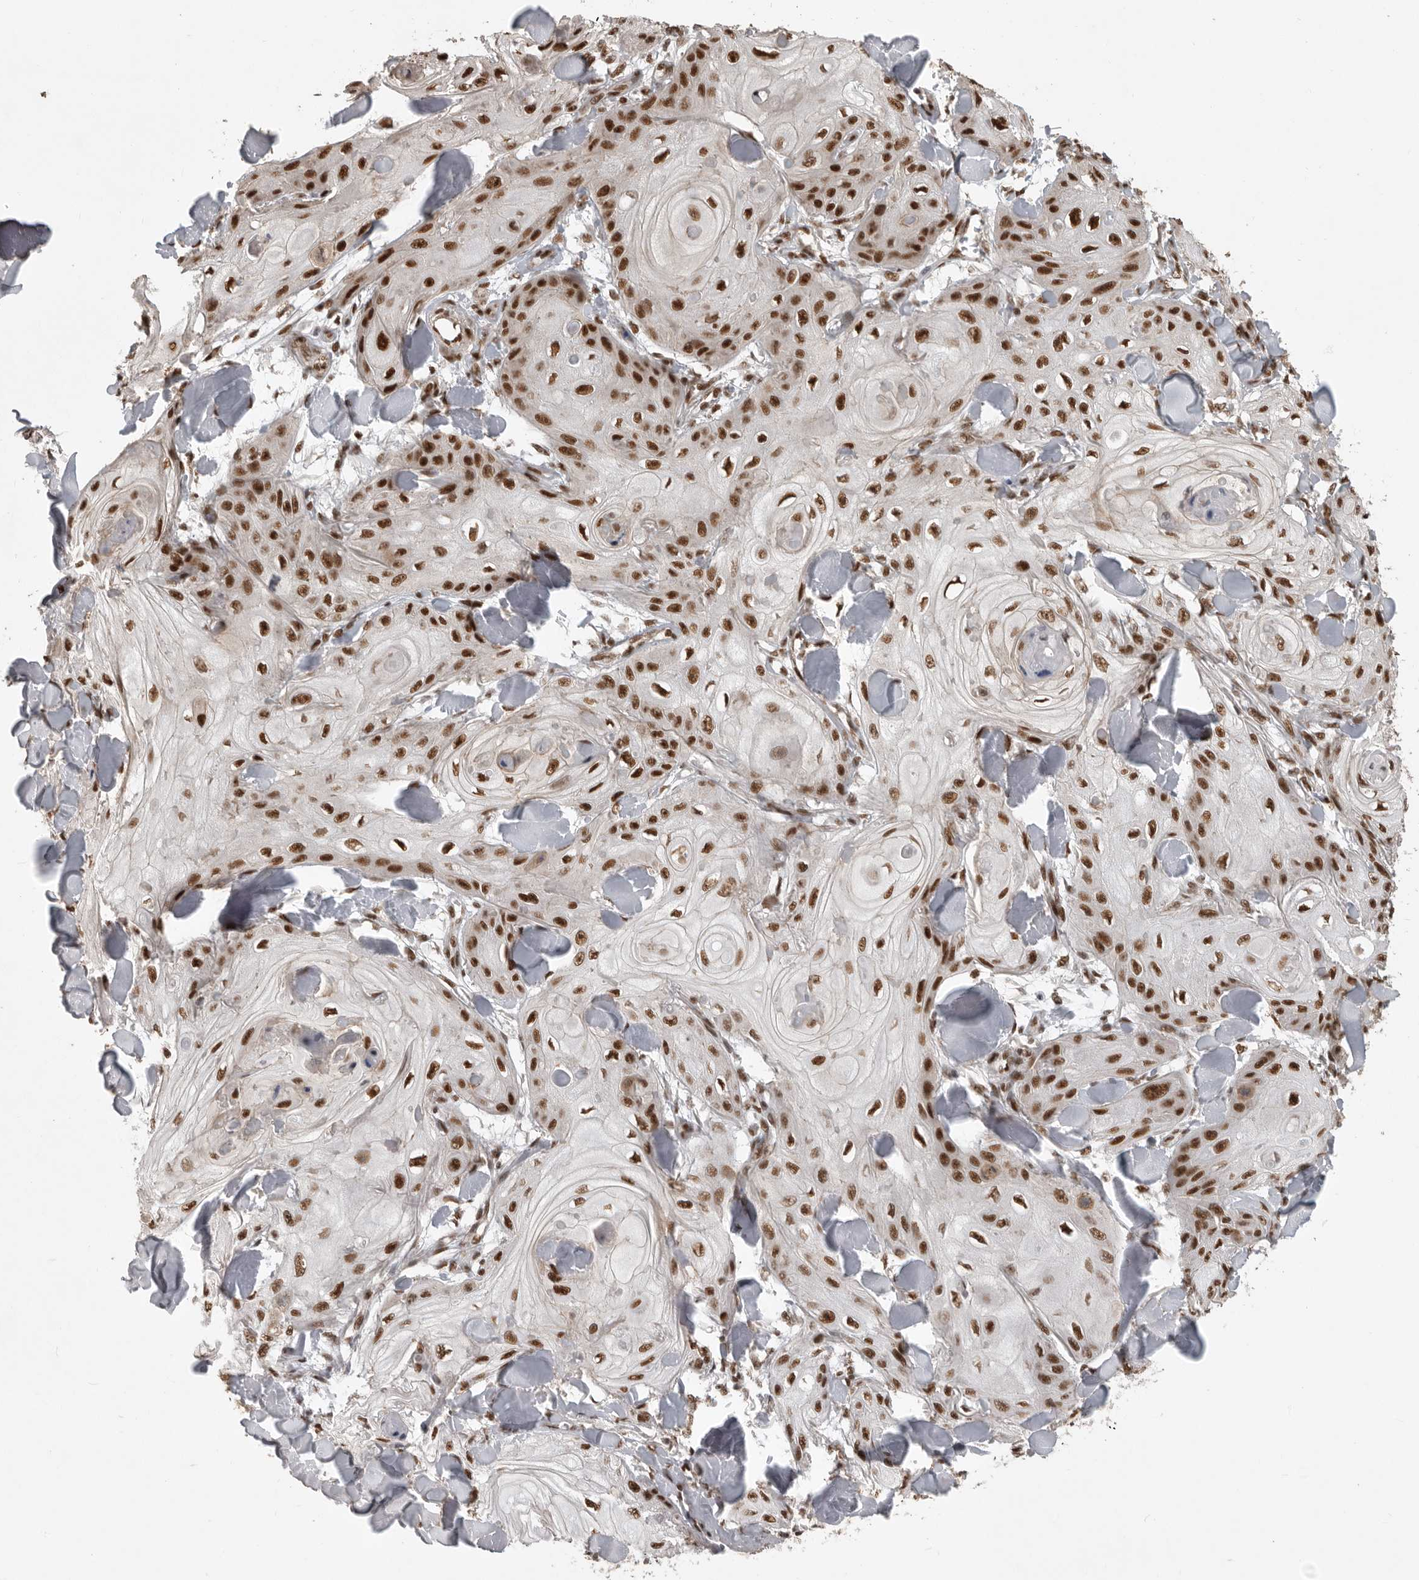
{"staining": {"intensity": "strong", "quantity": ">75%", "location": "nuclear"}, "tissue": "skin cancer", "cell_type": "Tumor cells", "image_type": "cancer", "snomed": [{"axis": "morphology", "description": "Squamous cell carcinoma, NOS"}, {"axis": "topography", "description": "Skin"}], "caption": "Immunohistochemistry of skin cancer reveals high levels of strong nuclear expression in approximately >75% of tumor cells.", "gene": "CBLL1", "patient": {"sex": "male", "age": 74}}